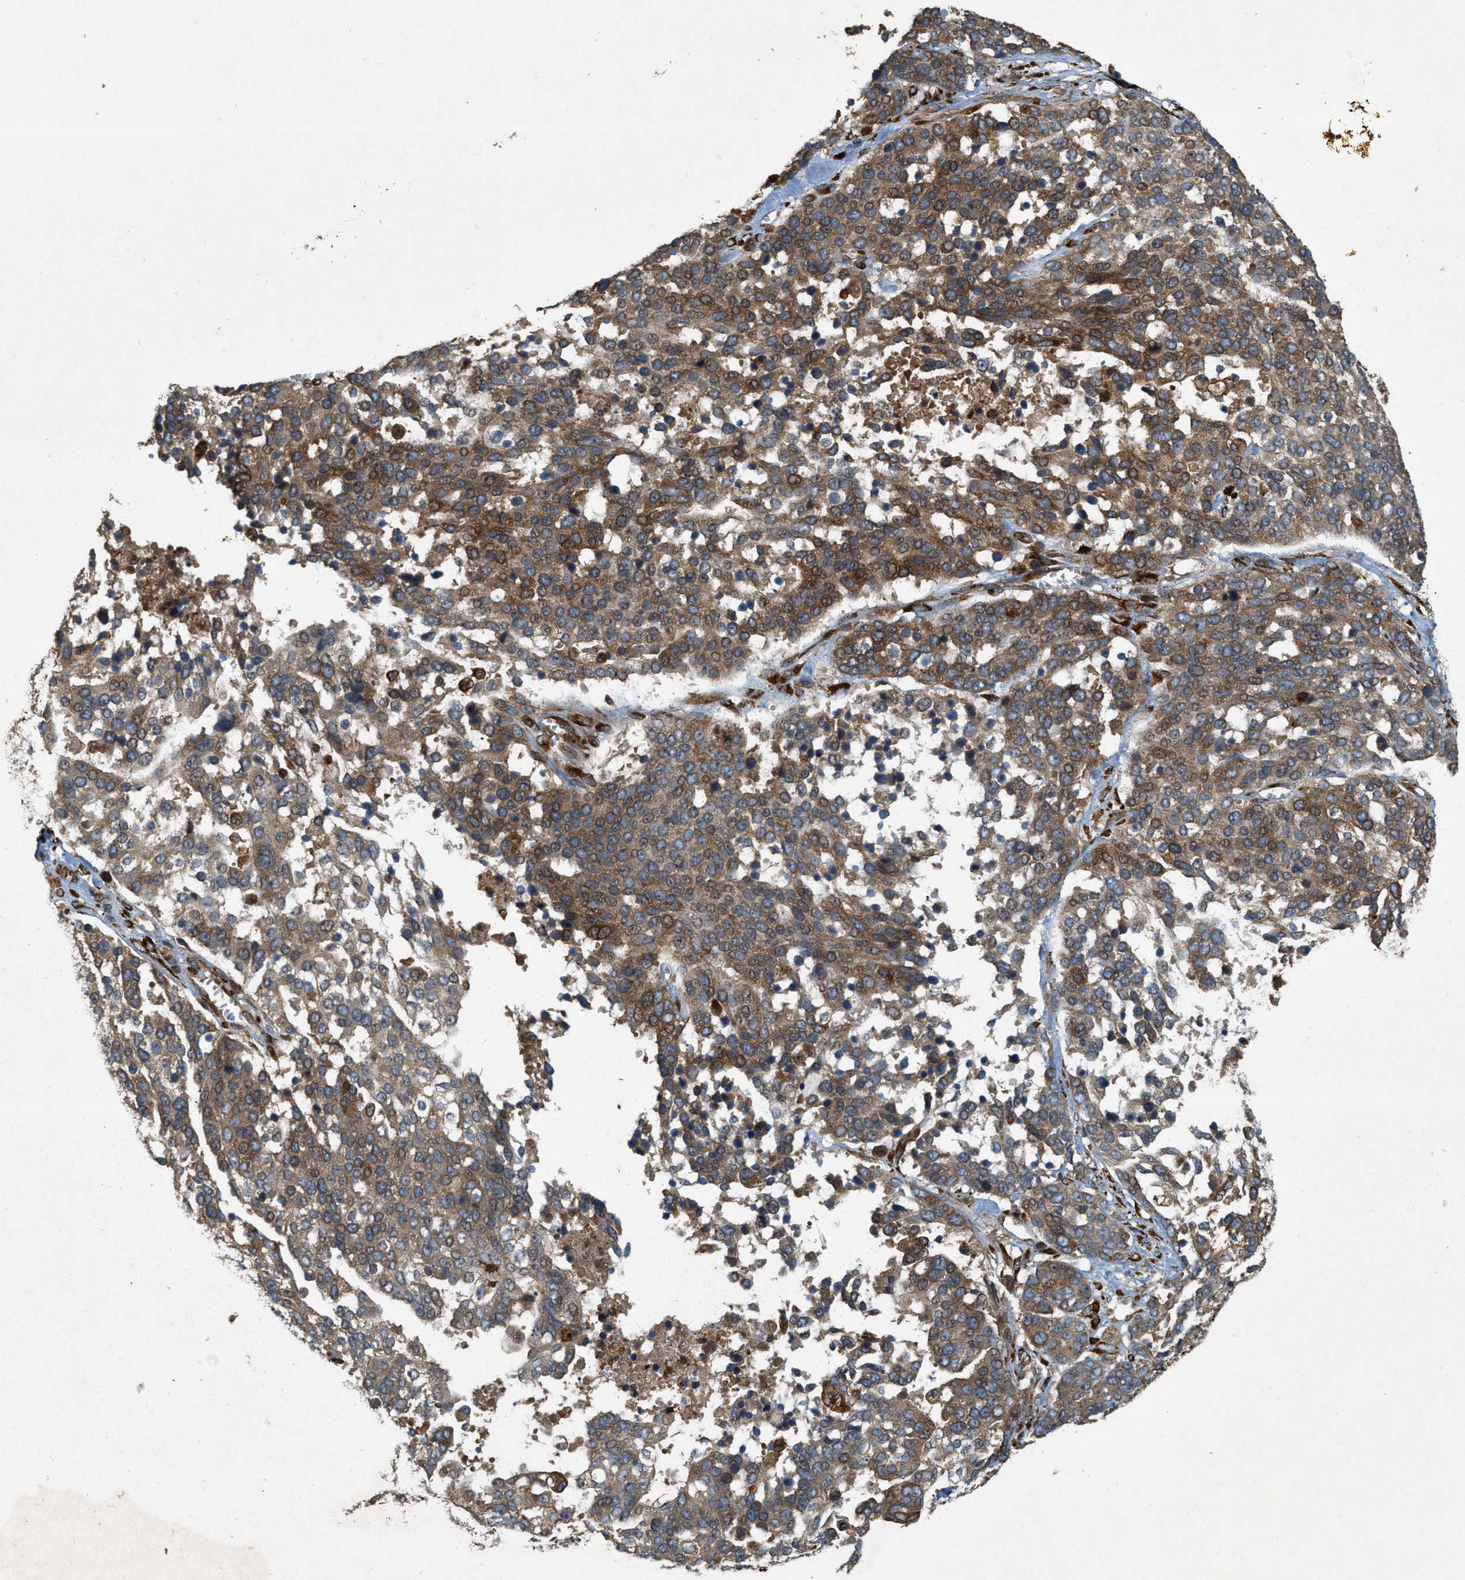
{"staining": {"intensity": "moderate", "quantity": ">75%", "location": "cytoplasmic/membranous"}, "tissue": "ovarian cancer", "cell_type": "Tumor cells", "image_type": "cancer", "snomed": [{"axis": "morphology", "description": "Cystadenocarcinoma, serous, NOS"}, {"axis": "topography", "description": "Ovary"}], "caption": "Protein expression analysis of human ovarian serous cystadenocarcinoma reveals moderate cytoplasmic/membranous positivity in approximately >75% of tumor cells. (DAB (3,3'-diaminobenzidine) IHC, brown staining for protein, blue staining for nuclei).", "gene": "PCDH18", "patient": {"sex": "female", "age": 44}}